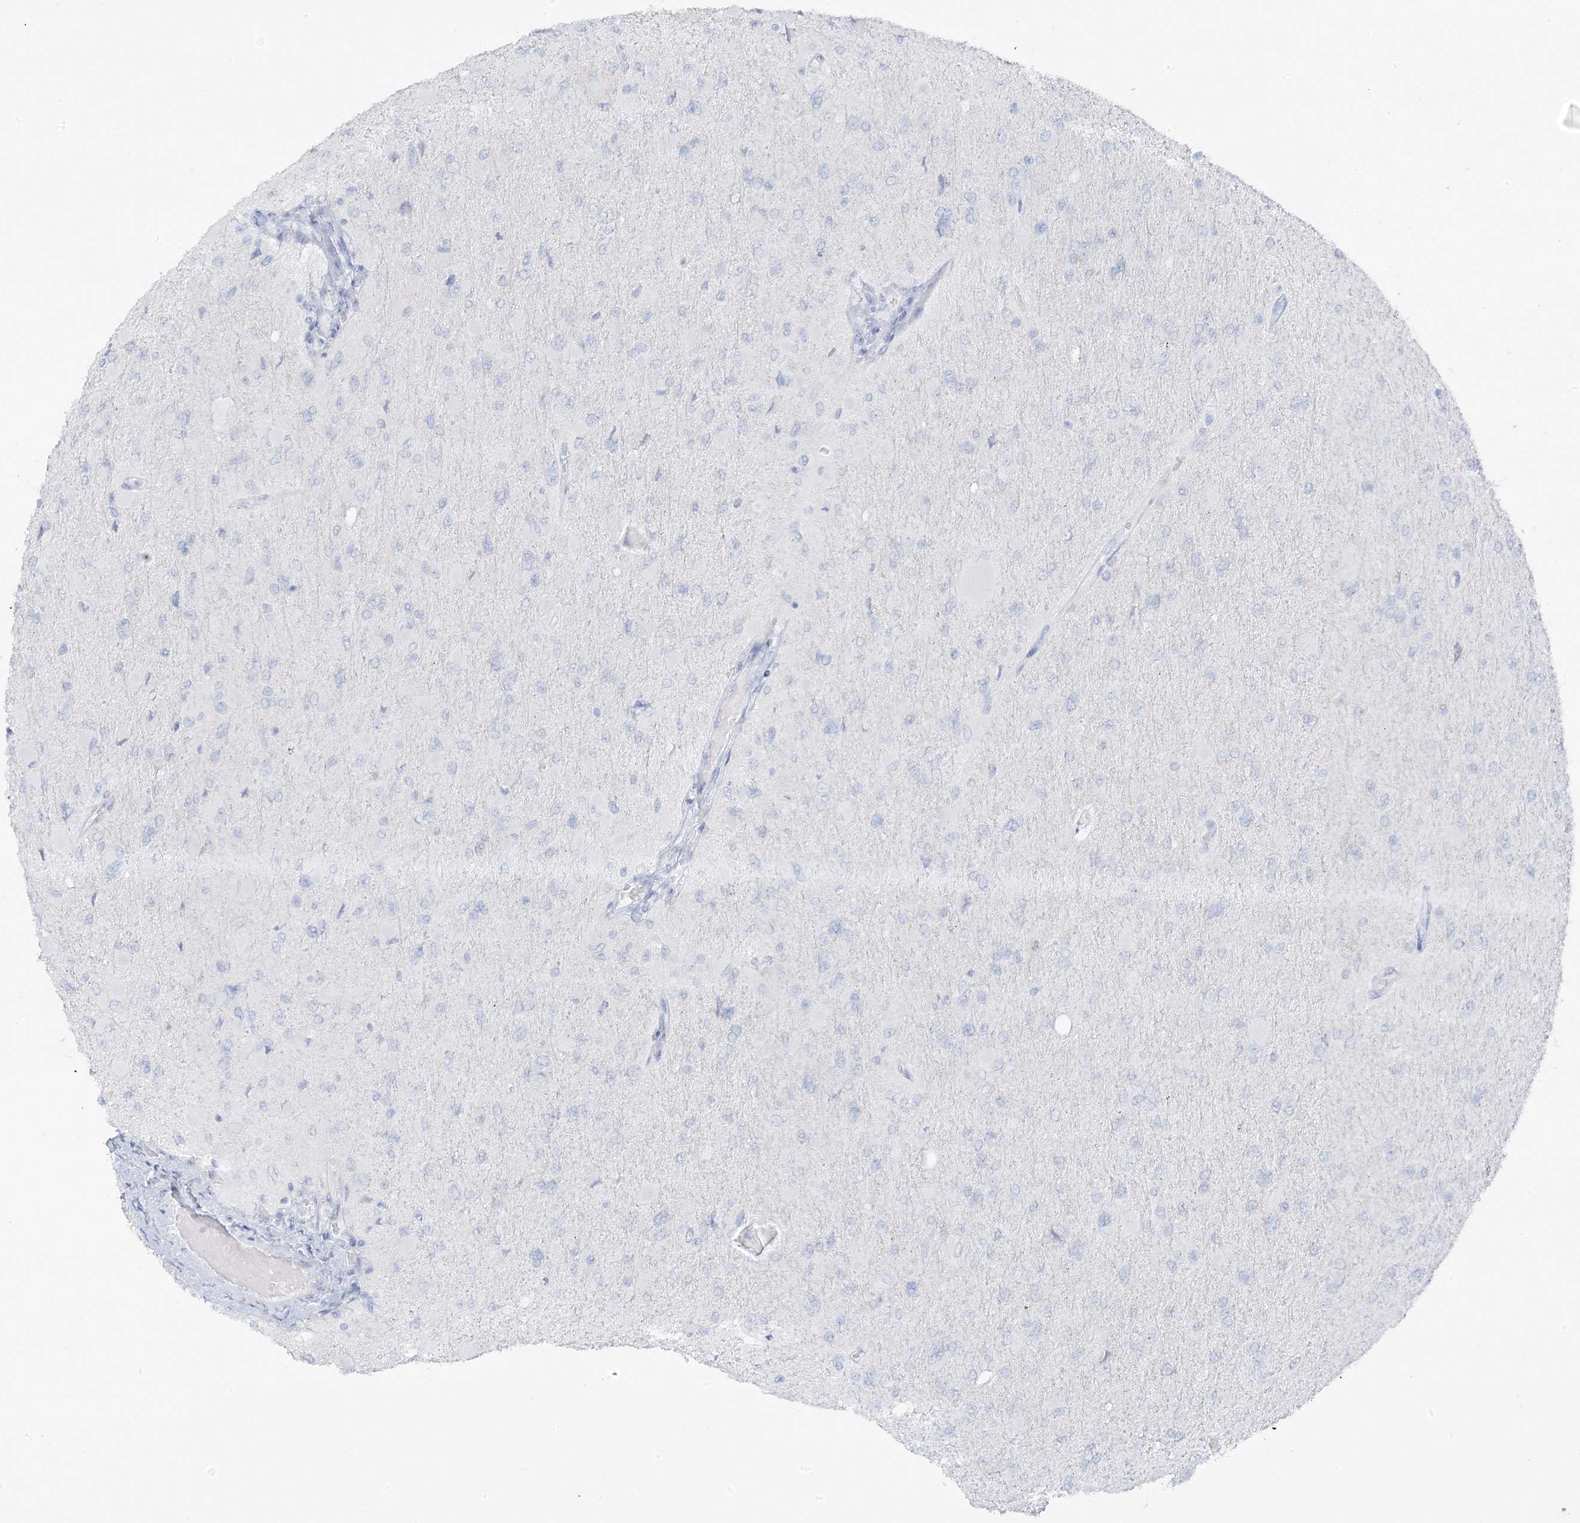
{"staining": {"intensity": "negative", "quantity": "none", "location": "none"}, "tissue": "glioma", "cell_type": "Tumor cells", "image_type": "cancer", "snomed": [{"axis": "morphology", "description": "Glioma, malignant, High grade"}, {"axis": "topography", "description": "Cerebral cortex"}], "caption": "High-grade glioma (malignant) was stained to show a protein in brown. There is no significant staining in tumor cells.", "gene": "ZFP64", "patient": {"sex": "female", "age": 36}}